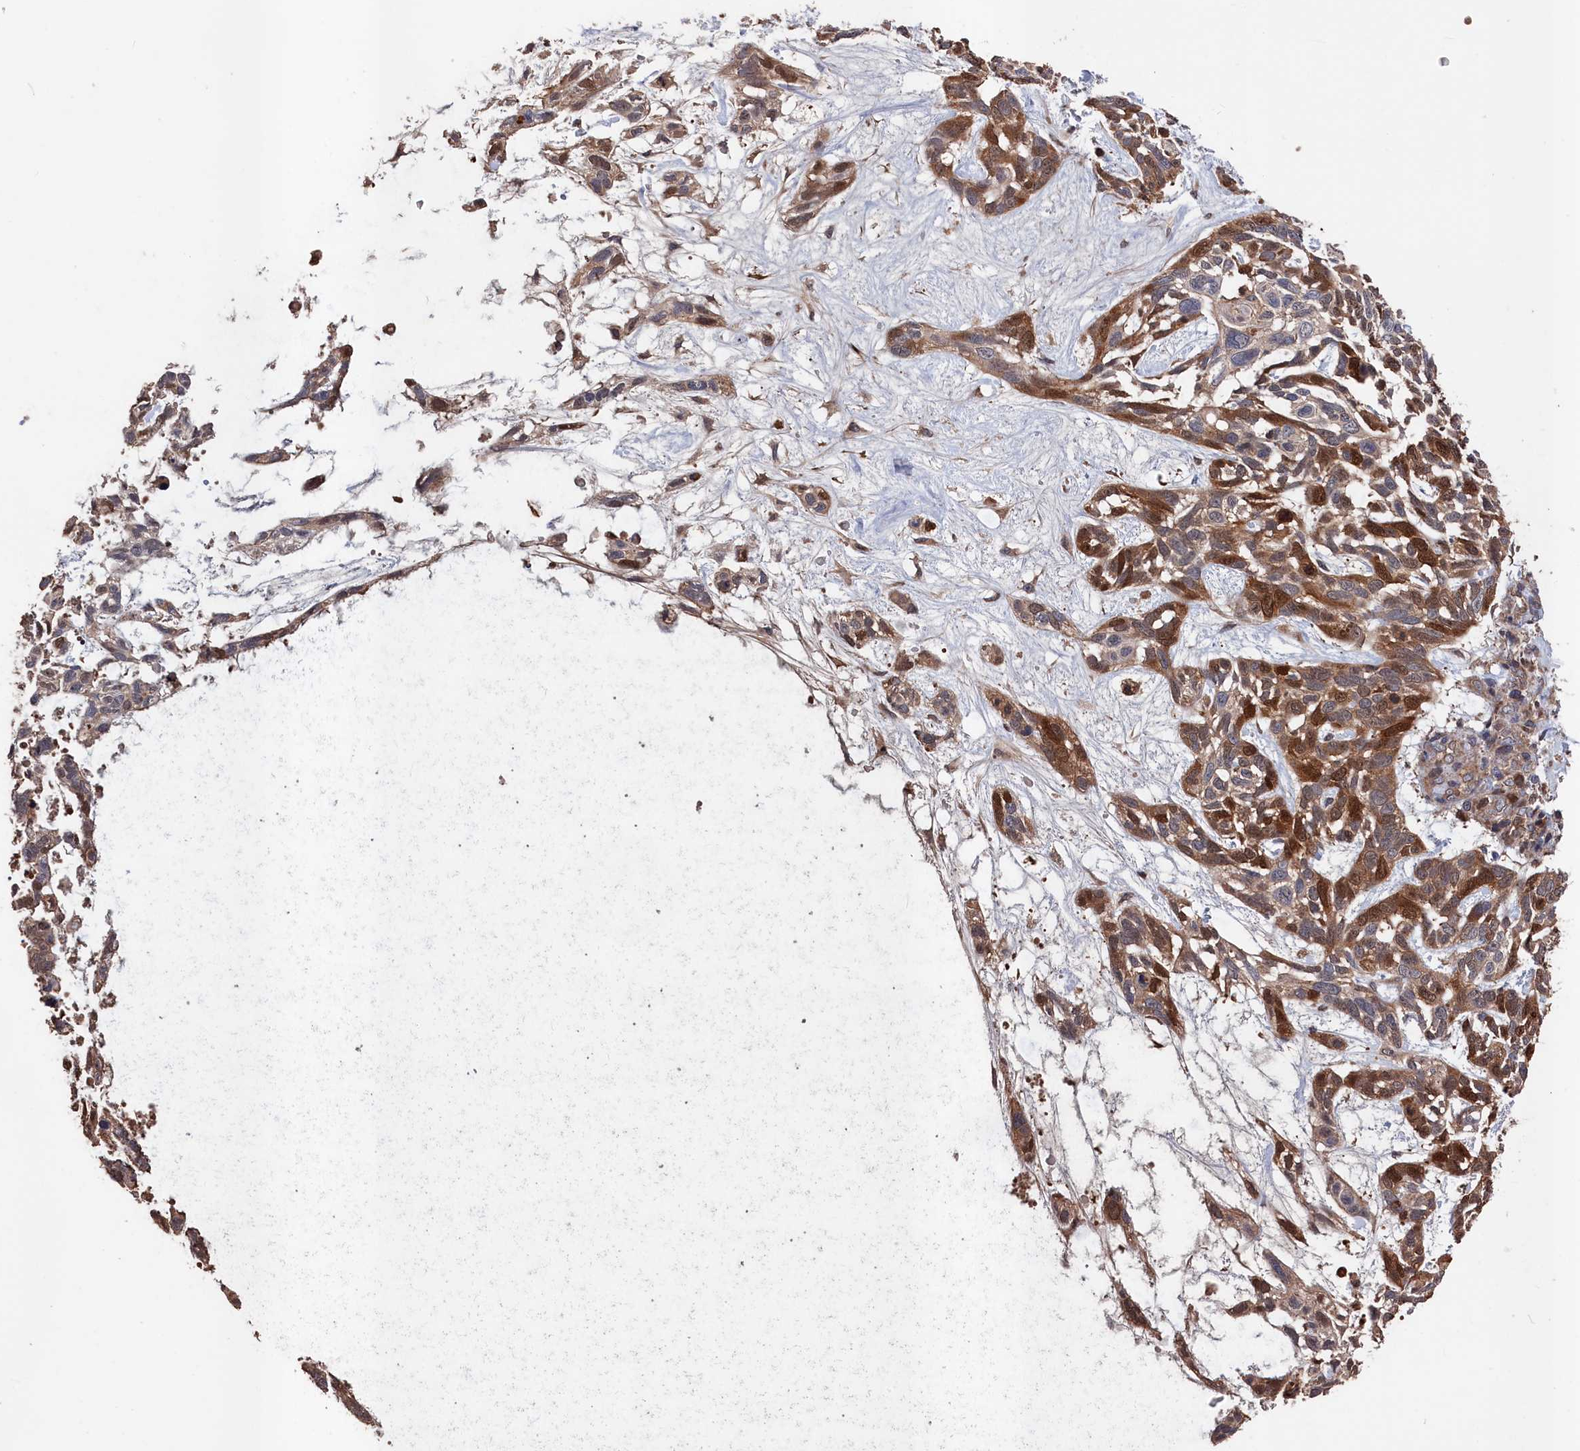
{"staining": {"intensity": "strong", "quantity": "25%-75%", "location": "cytoplasmic/membranous,nuclear"}, "tissue": "skin cancer", "cell_type": "Tumor cells", "image_type": "cancer", "snomed": [{"axis": "morphology", "description": "Basal cell carcinoma"}, {"axis": "topography", "description": "Skin"}], "caption": "This is a histology image of IHC staining of basal cell carcinoma (skin), which shows strong expression in the cytoplasmic/membranous and nuclear of tumor cells.", "gene": "RMI2", "patient": {"sex": "male", "age": 88}}